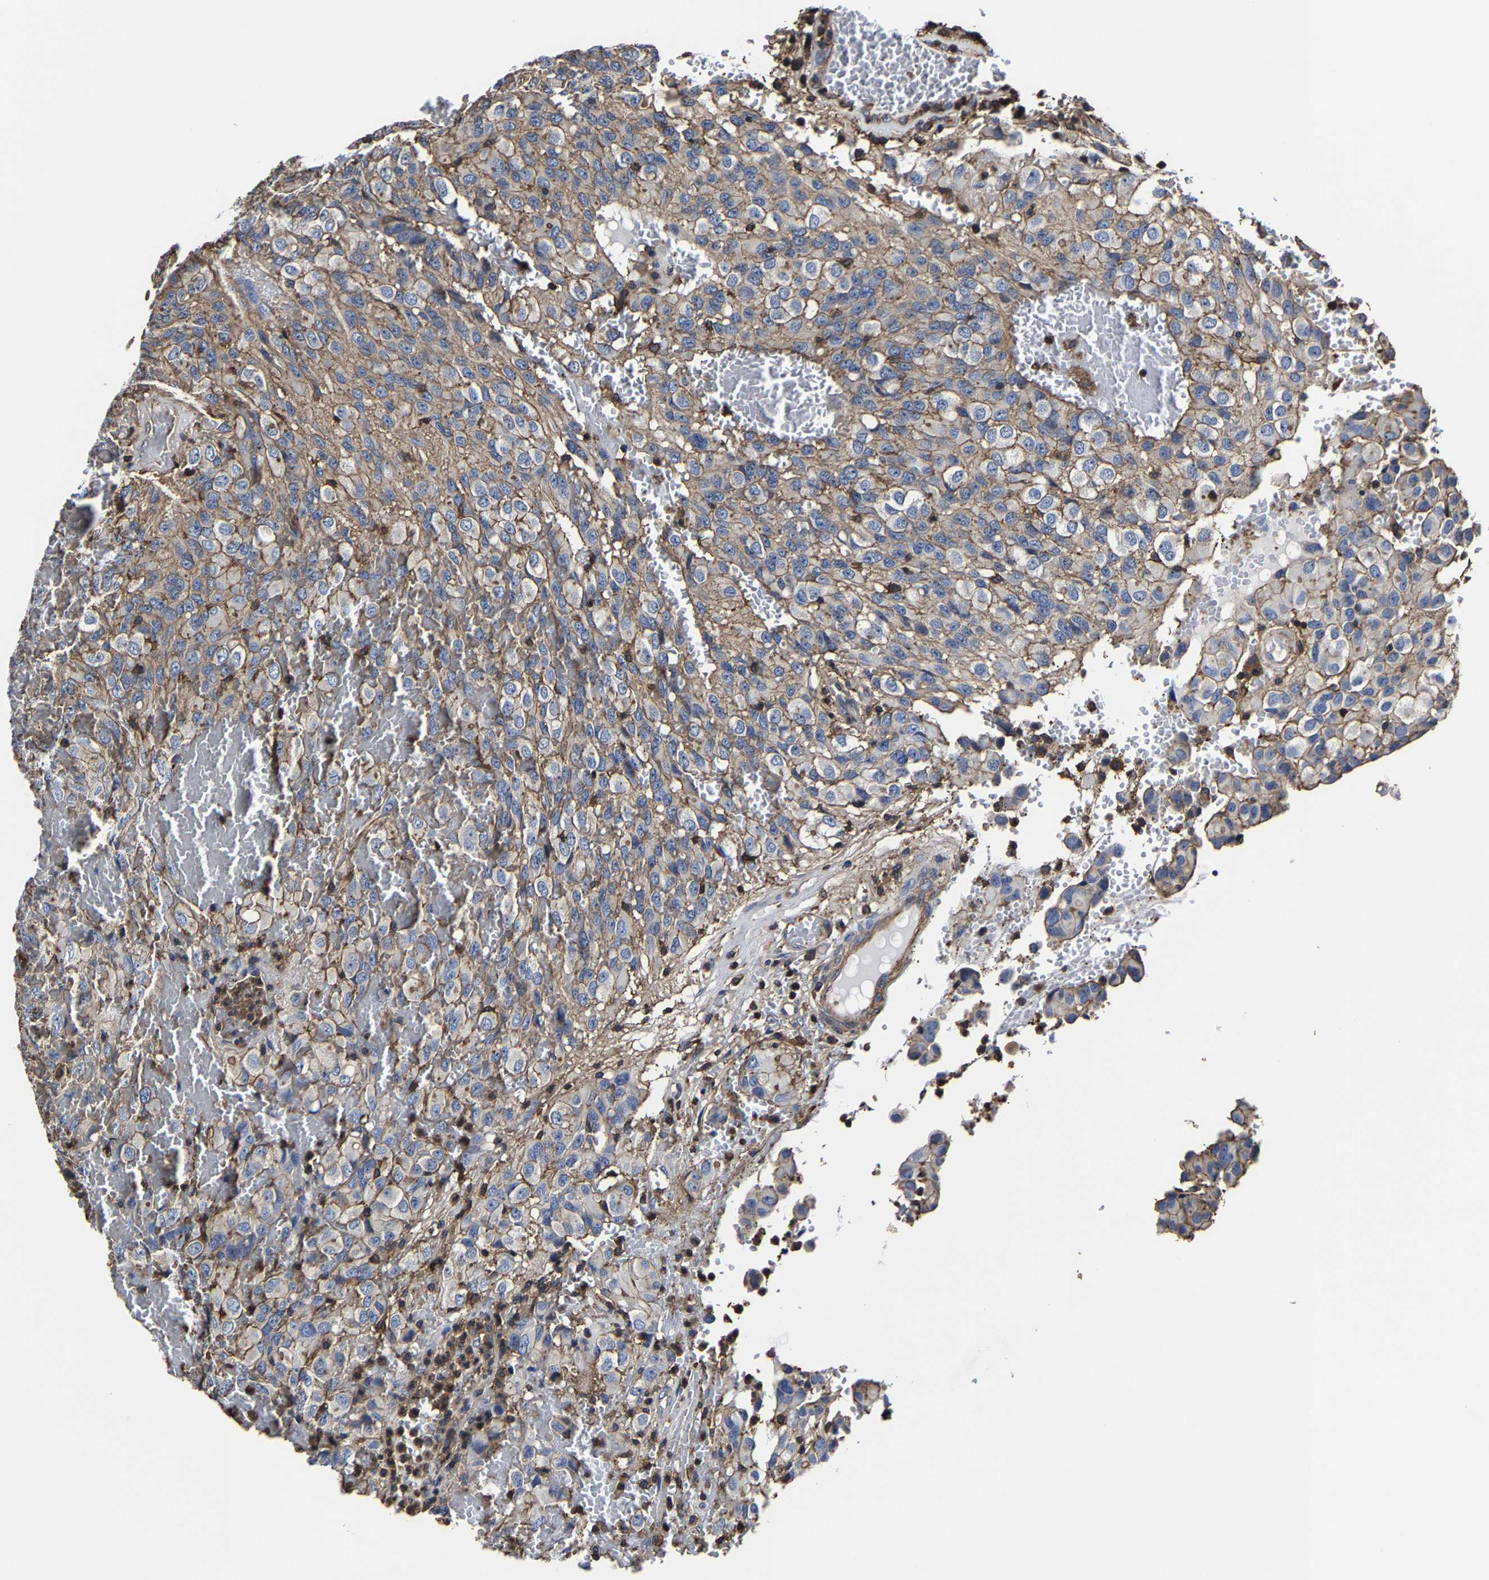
{"staining": {"intensity": "weak", "quantity": "25%-75%", "location": "cytoplasmic/membranous"}, "tissue": "glioma", "cell_type": "Tumor cells", "image_type": "cancer", "snomed": [{"axis": "morphology", "description": "Glioma, malignant, High grade"}, {"axis": "topography", "description": "Brain"}], "caption": "Human glioma stained with a protein marker displays weak staining in tumor cells.", "gene": "SSH3", "patient": {"sex": "male", "age": 32}}